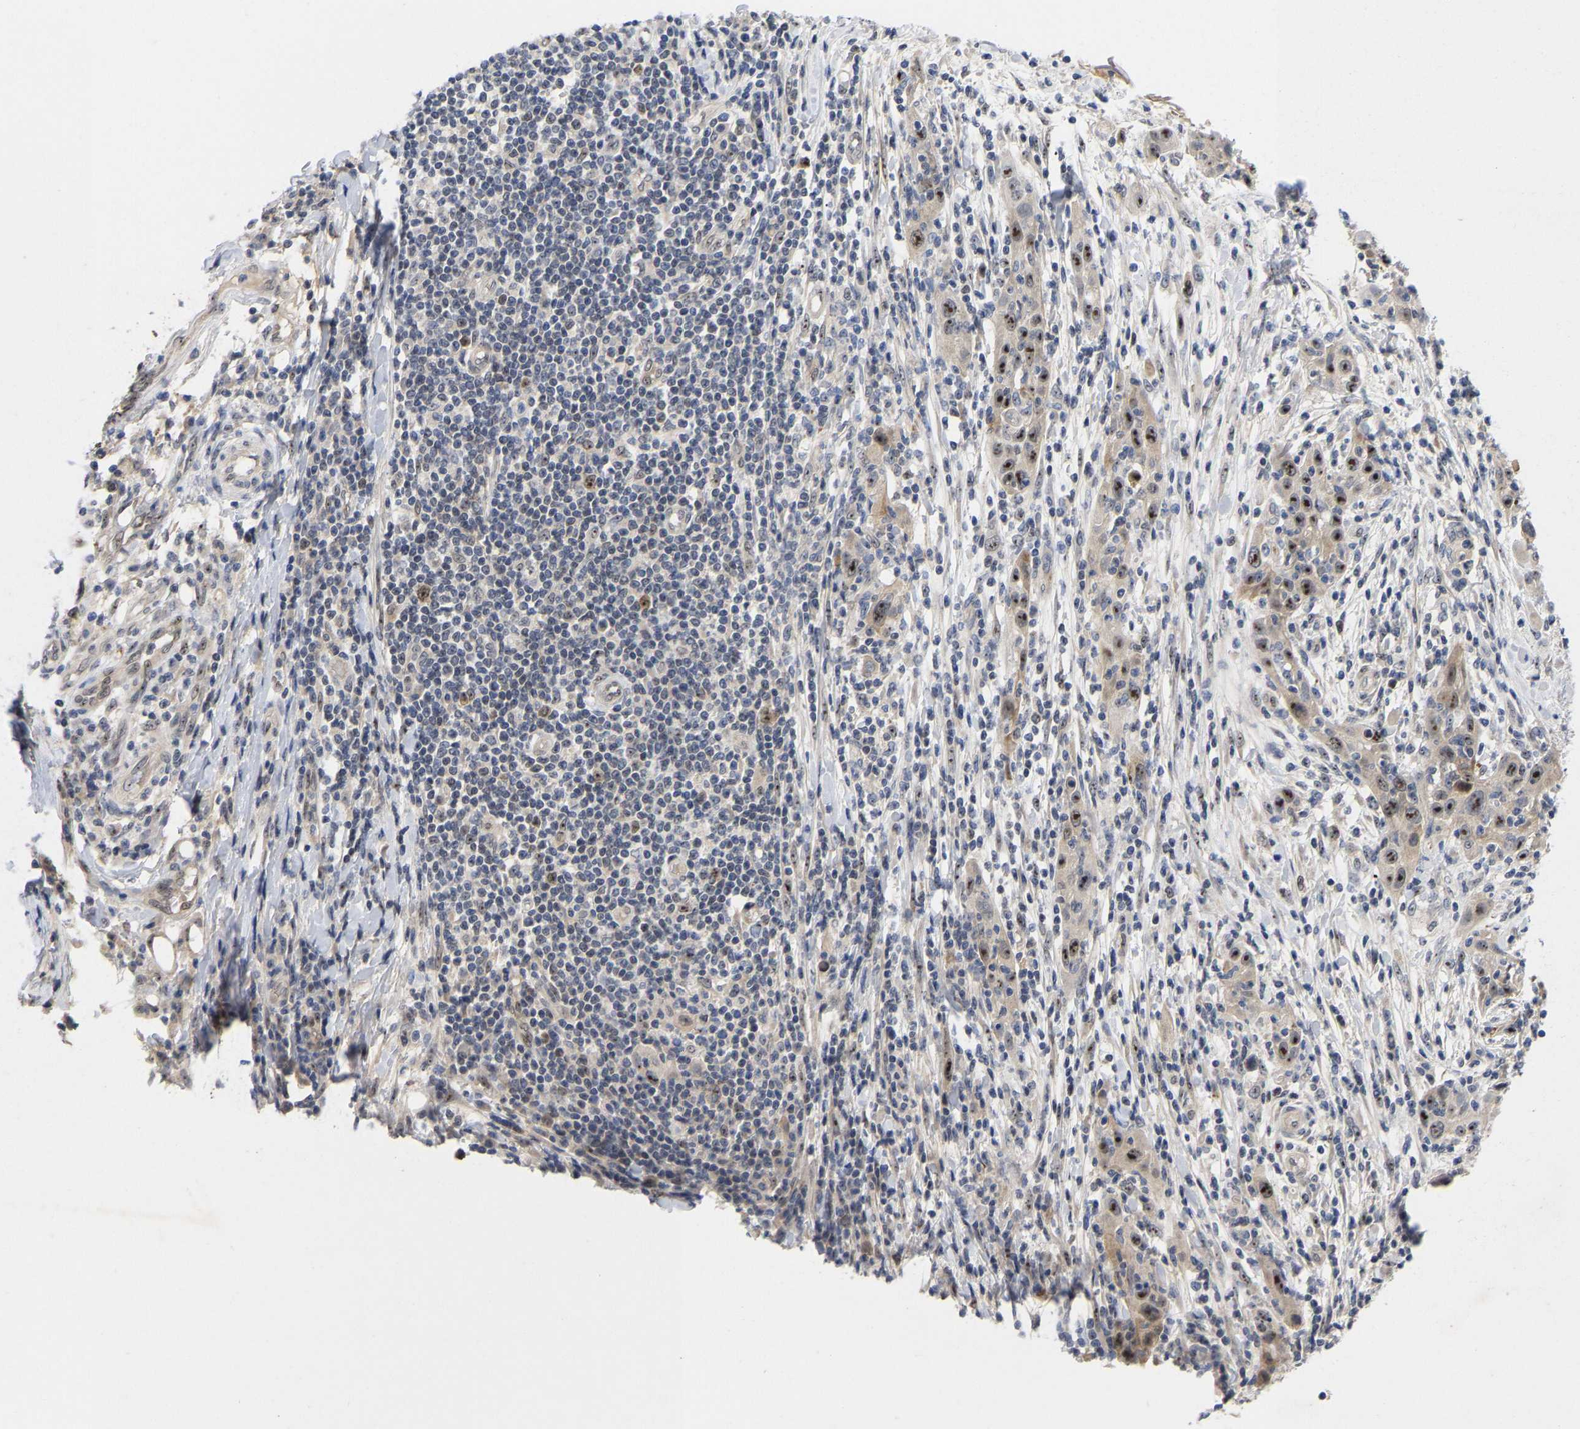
{"staining": {"intensity": "strong", "quantity": ">75%", "location": "cytoplasmic/membranous,nuclear"}, "tissue": "skin cancer", "cell_type": "Tumor cells", "image_type": "cancer", "snomed": [{"axis": "morphology", "description": "Squamous cell carcinoma, NOS"}, {"axis": "topography", "description": "Skin"}], "caption": "Strong cytoplasmic/membranous and nuclear positivity for a protein is present in about >75% of tumor cells of skin cancer (squamous cell carcinoma) using IHC.", "gene": "NLE1", "patient": {"sex": "female", "age": 88}}